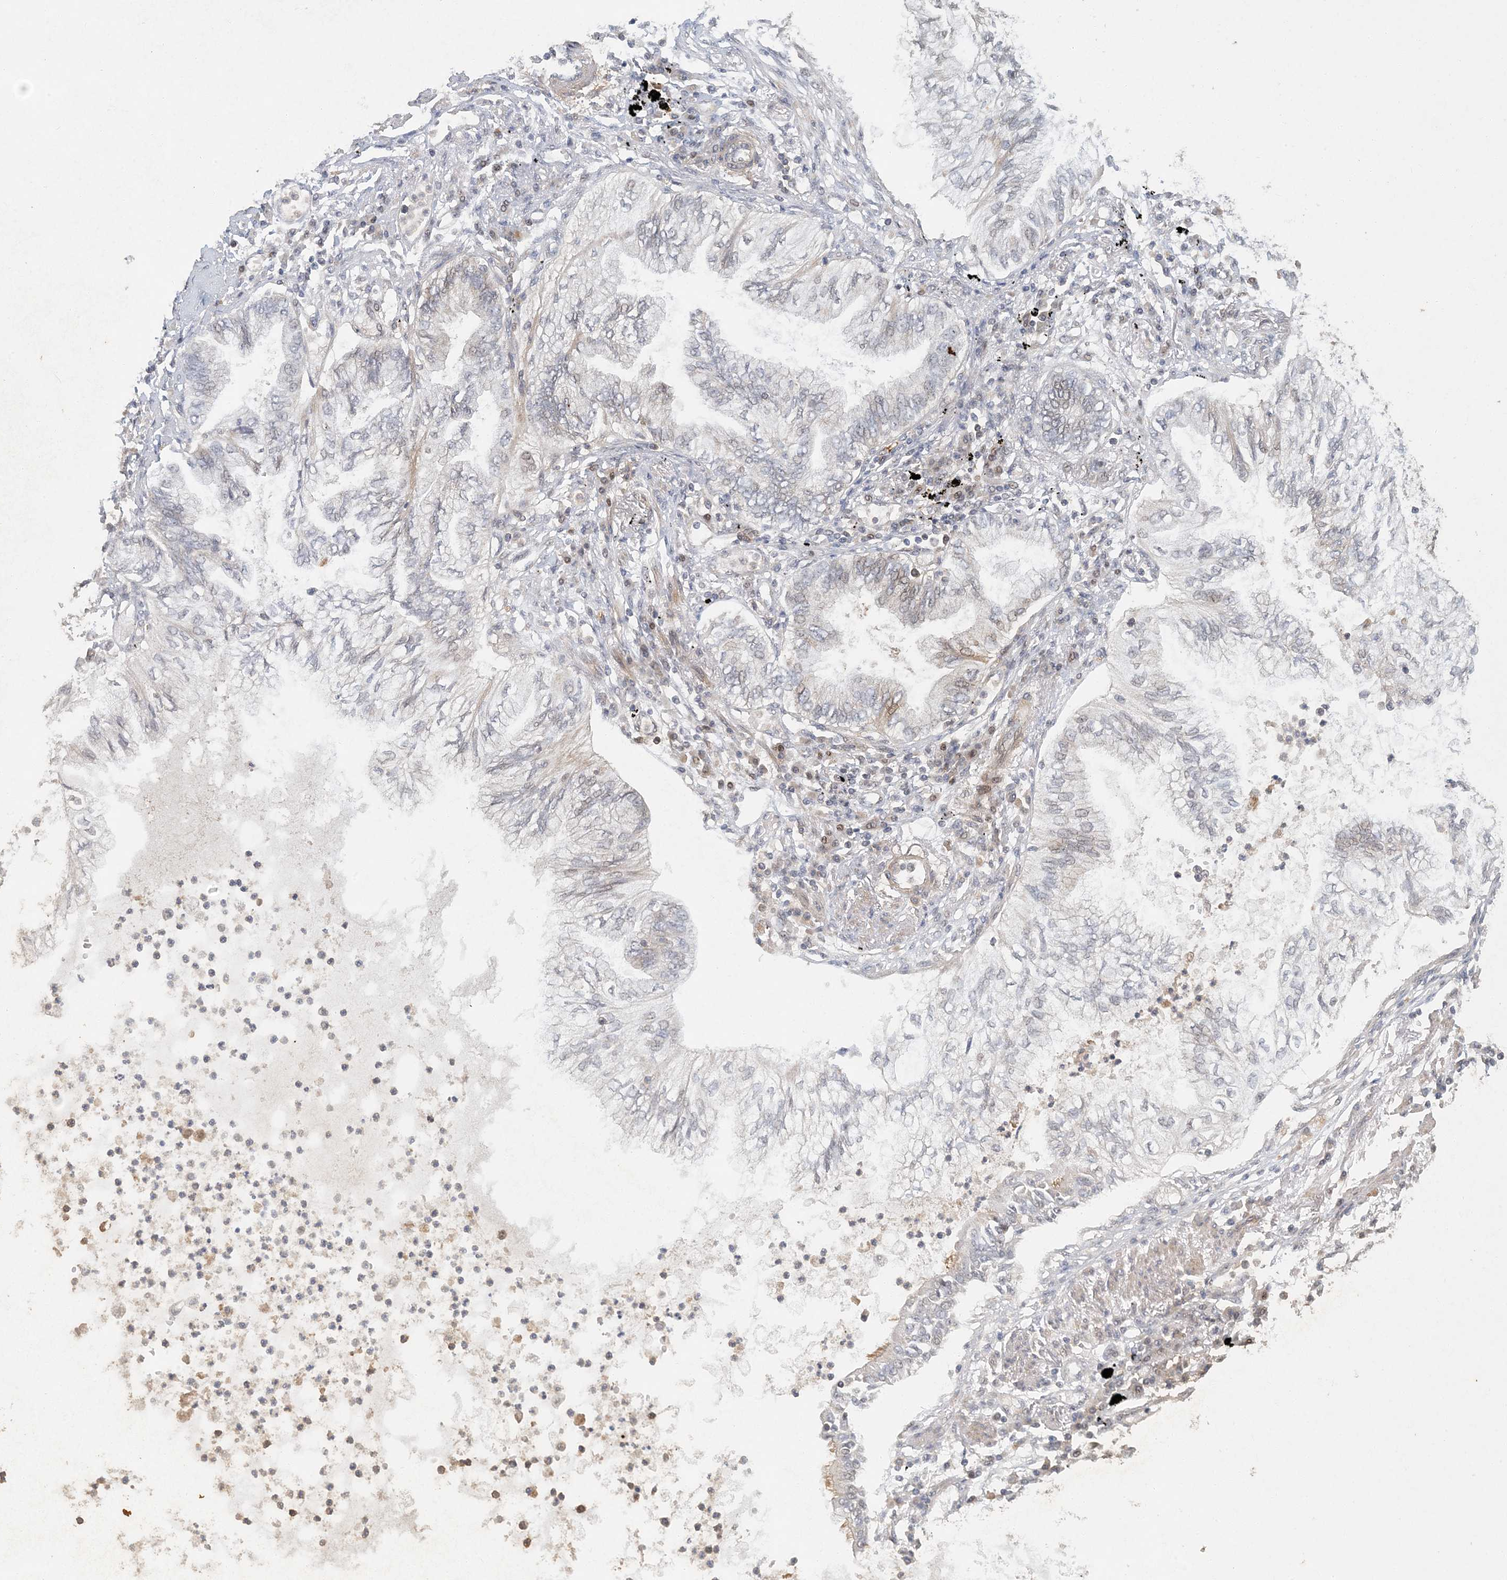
{"staining": {"intensity": "negative", "quantity": "none", "location": "none"}, "tissue": "lung cancer", "cell_type": "Tumor cells", "image_type": "cancer", "snomed": [{"axis": "morphology", "description": "Normal tissue, NOS"}, {"axis": "morphology", "description": "Adenocarcinoma, NOS"}, {"axis": "topography", "description": "Bronchus"}, {"axis": "topography", "description": "Lung"}], "caption": "IHC micrograph of neoplastic tissue: human adenocarcinoma (lung) stained with DAB (3,3'-diaminobenzidine) demonstrates no significant protein positivity in tumor cells.", "gene": "ATP13A2", "patient": {"sex": "female", "age": 70}}